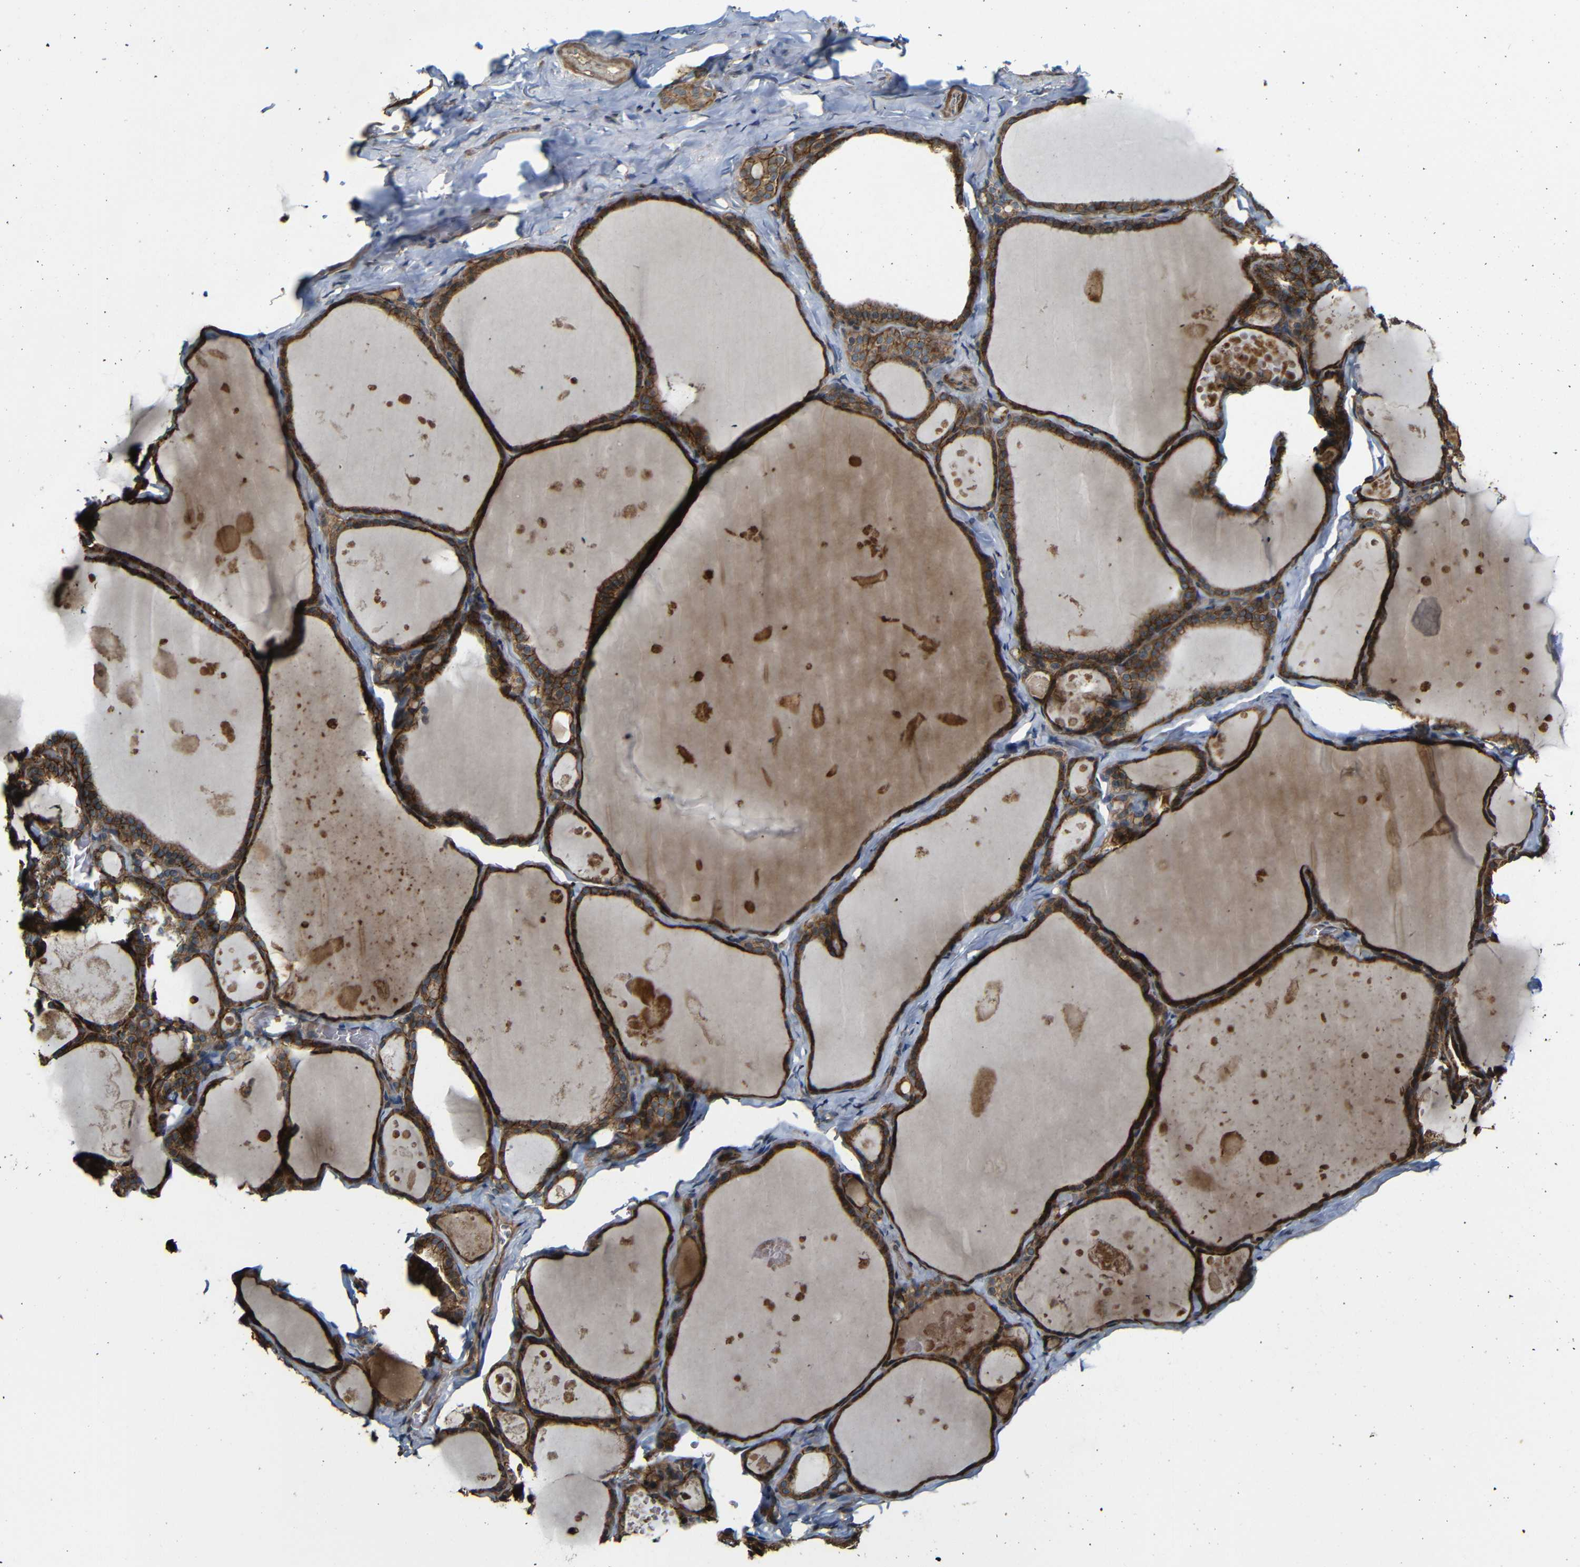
{"staining": {"intensity": "strong", "quantity": ">75%", "location": "cytoplasmic/membranous"}, "tissue": "thyroid gland", "cell_type": "Glandular cells", "image_type": "normal", "snomed": [{"axis": "morphology", "description": "Normal tissue, NOS"}, {"axis": "topography", "description": "Thyroid gland"}], "caption": "Immunohistochemical staining of normal thyroid gland exhibits high levels of strong cytoplasmic/membranous expression in approximately >75% of glandular cells.", "gene": "RELL1", "patient": {"sex": "male", "age": 56}}